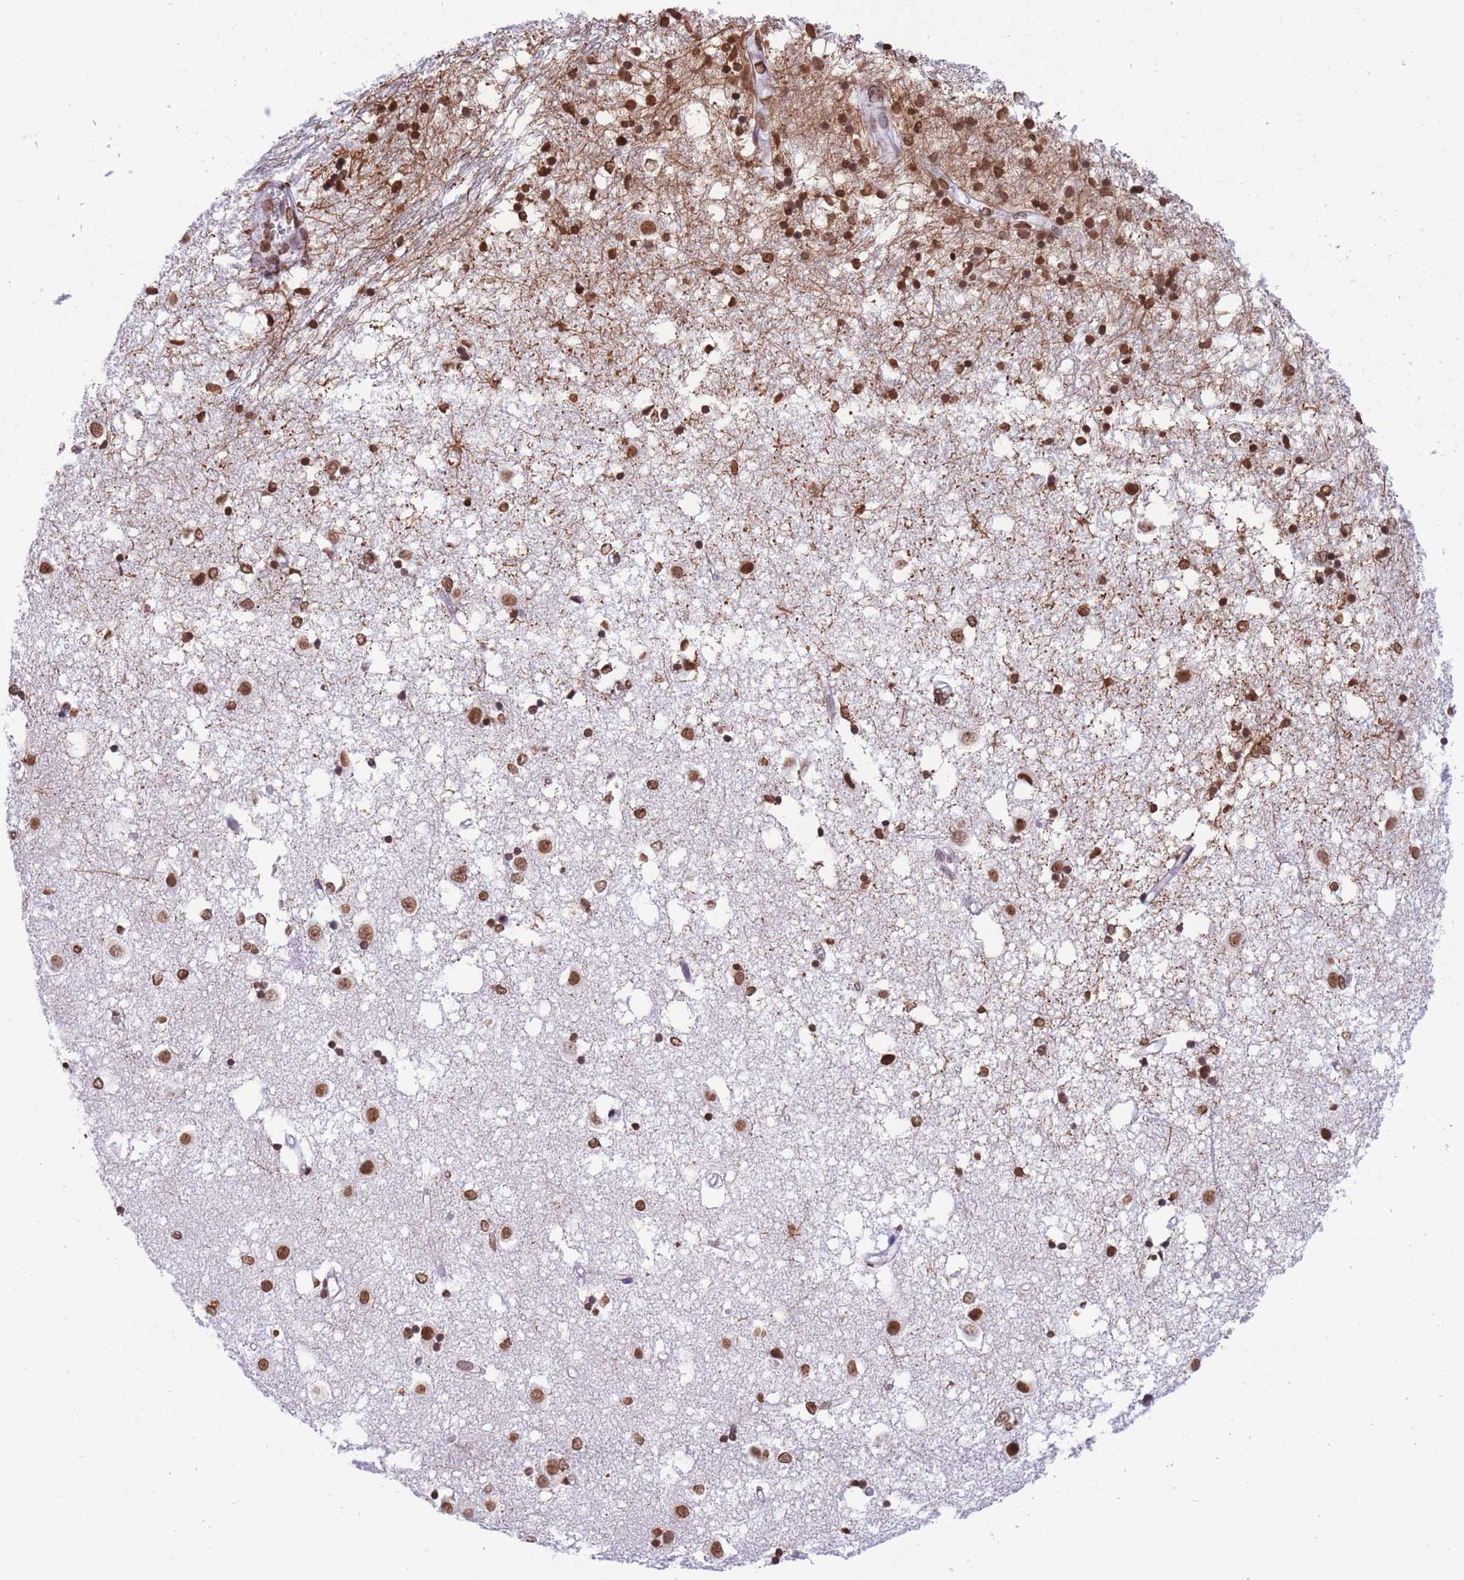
{"staining": {"intensity": "moderate", "quantity": ">75%", "location": "nuclear"}, "tissue": "caudate", "cell_type": "Glial cells", "image_type": "normal", "snomed": [{"axis": "morphology", "description": "Normal tissue, NOS"}, {"axis": "topography", "description": "Lateral ventricle wall"}], "caption": "IHC staining of normal caudate, which reveals medium levels of moderate nuclear expression in about >75% of glial cells indicating moderate nuclear protein expression. The staining was performed using DAB (brown) for protein detection and nuclei were counterstained in hematoxylin (blue).", "gene": "H2BC10", "patient": {"sex": "male", "age": 70}}